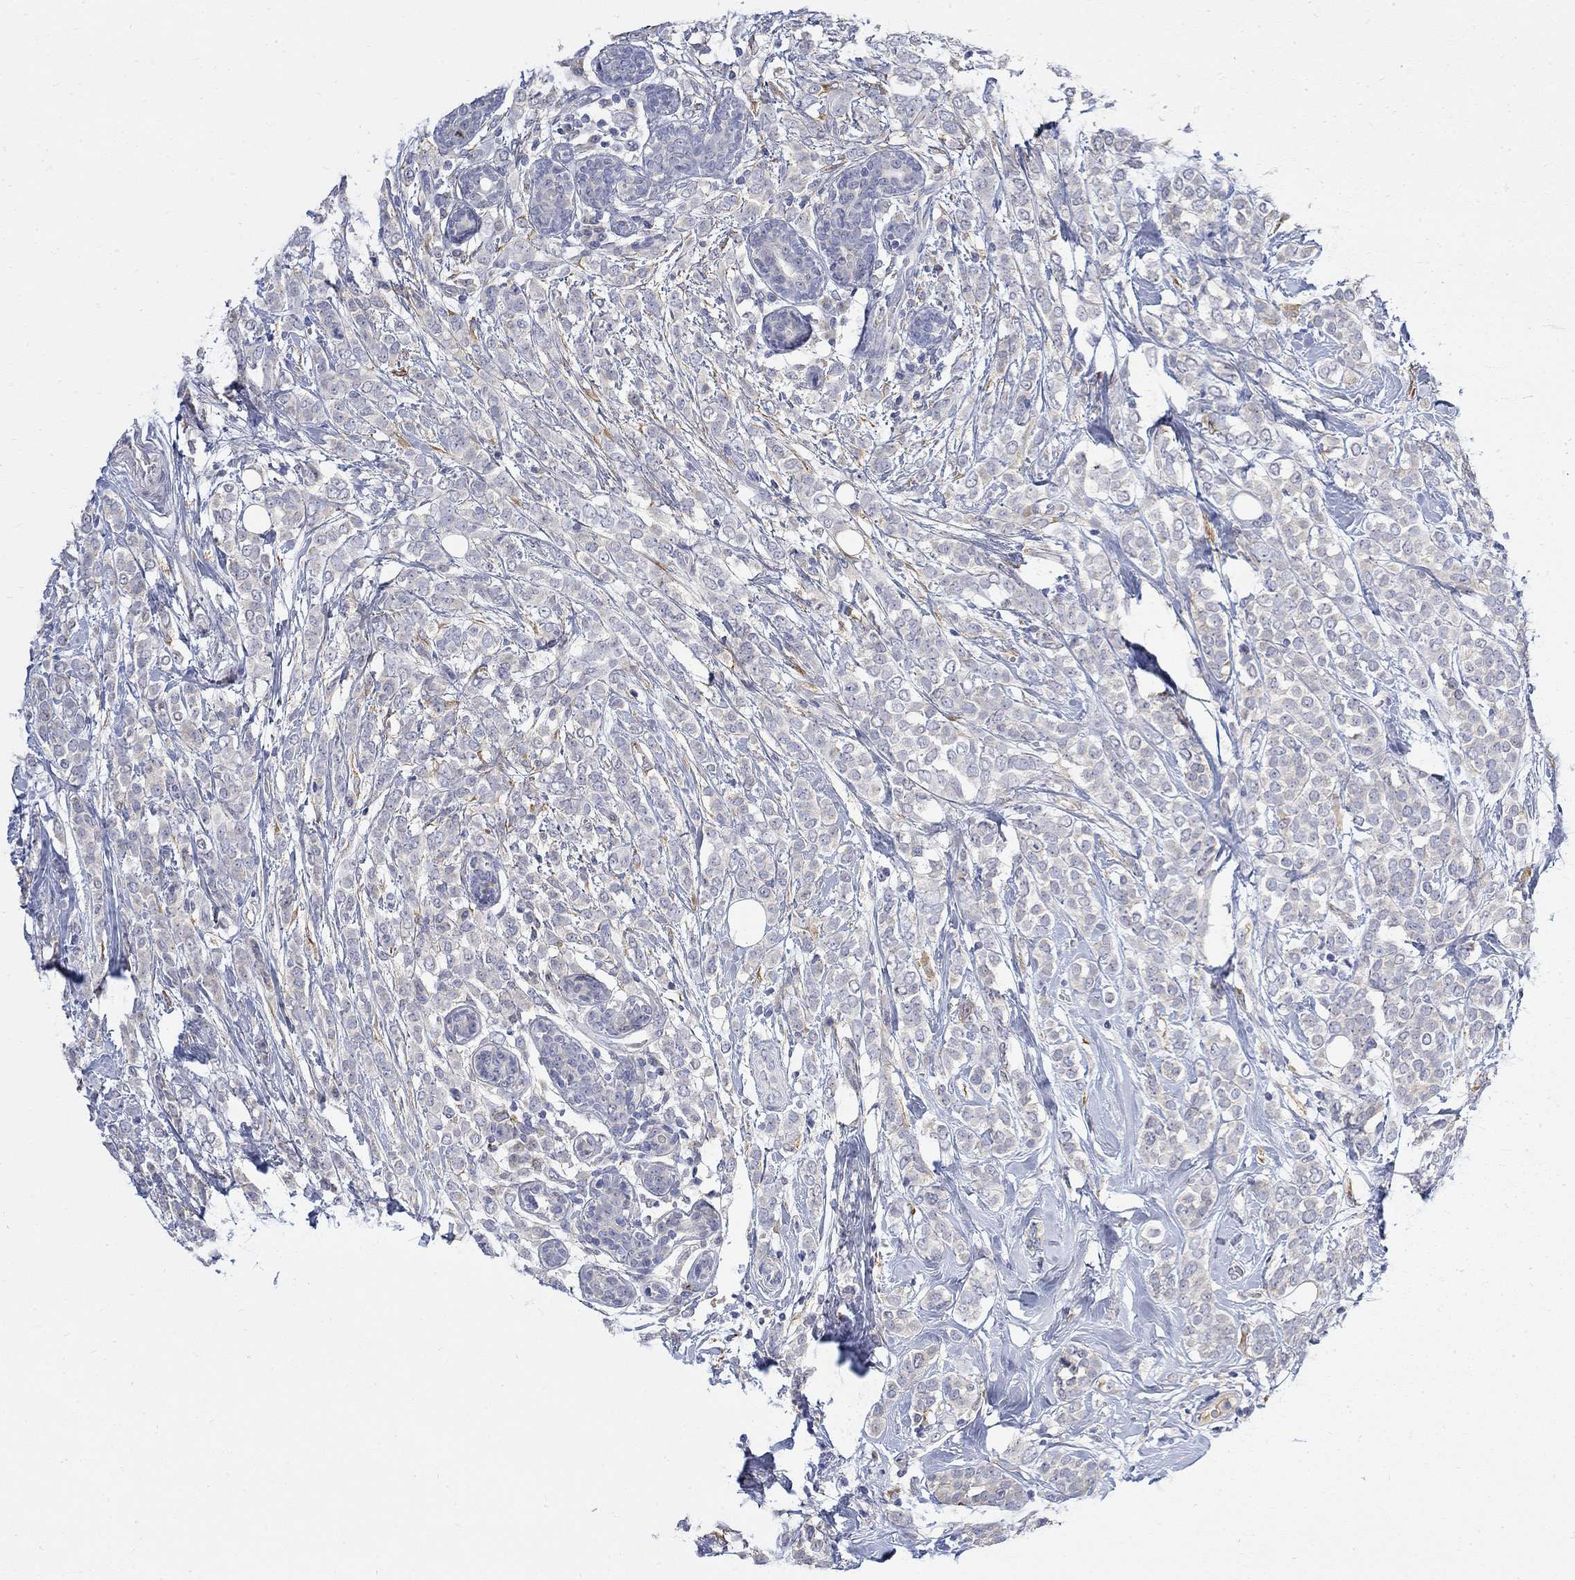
{"staining": {"intensity": "weak", "quantity": "<25%", "location": "cytoplasmic/membranous"}, "tissue": "breast cancer", "cell_type": "Tumor cells", "image_type": "cancer", "snomed": [{"axis": "morphology", "description": "Lobular carcinoma"}, {"axis": "topography", "description": "Breast"}], "caption": "DAB (3,3'-diaminobenzidine) immunohistochemical staining of breast cancer (lobular carcinoma) shows no significant positivity in tumor cells. Brightfield microscopy of immunohistochemistry stained with DAB (3,3'-diaminobenzidine) (brown) and hematoxylin (blue), captured at high magnification.", "gene": "FNDC5", "patient": {"sex": "female", "age": 49}}